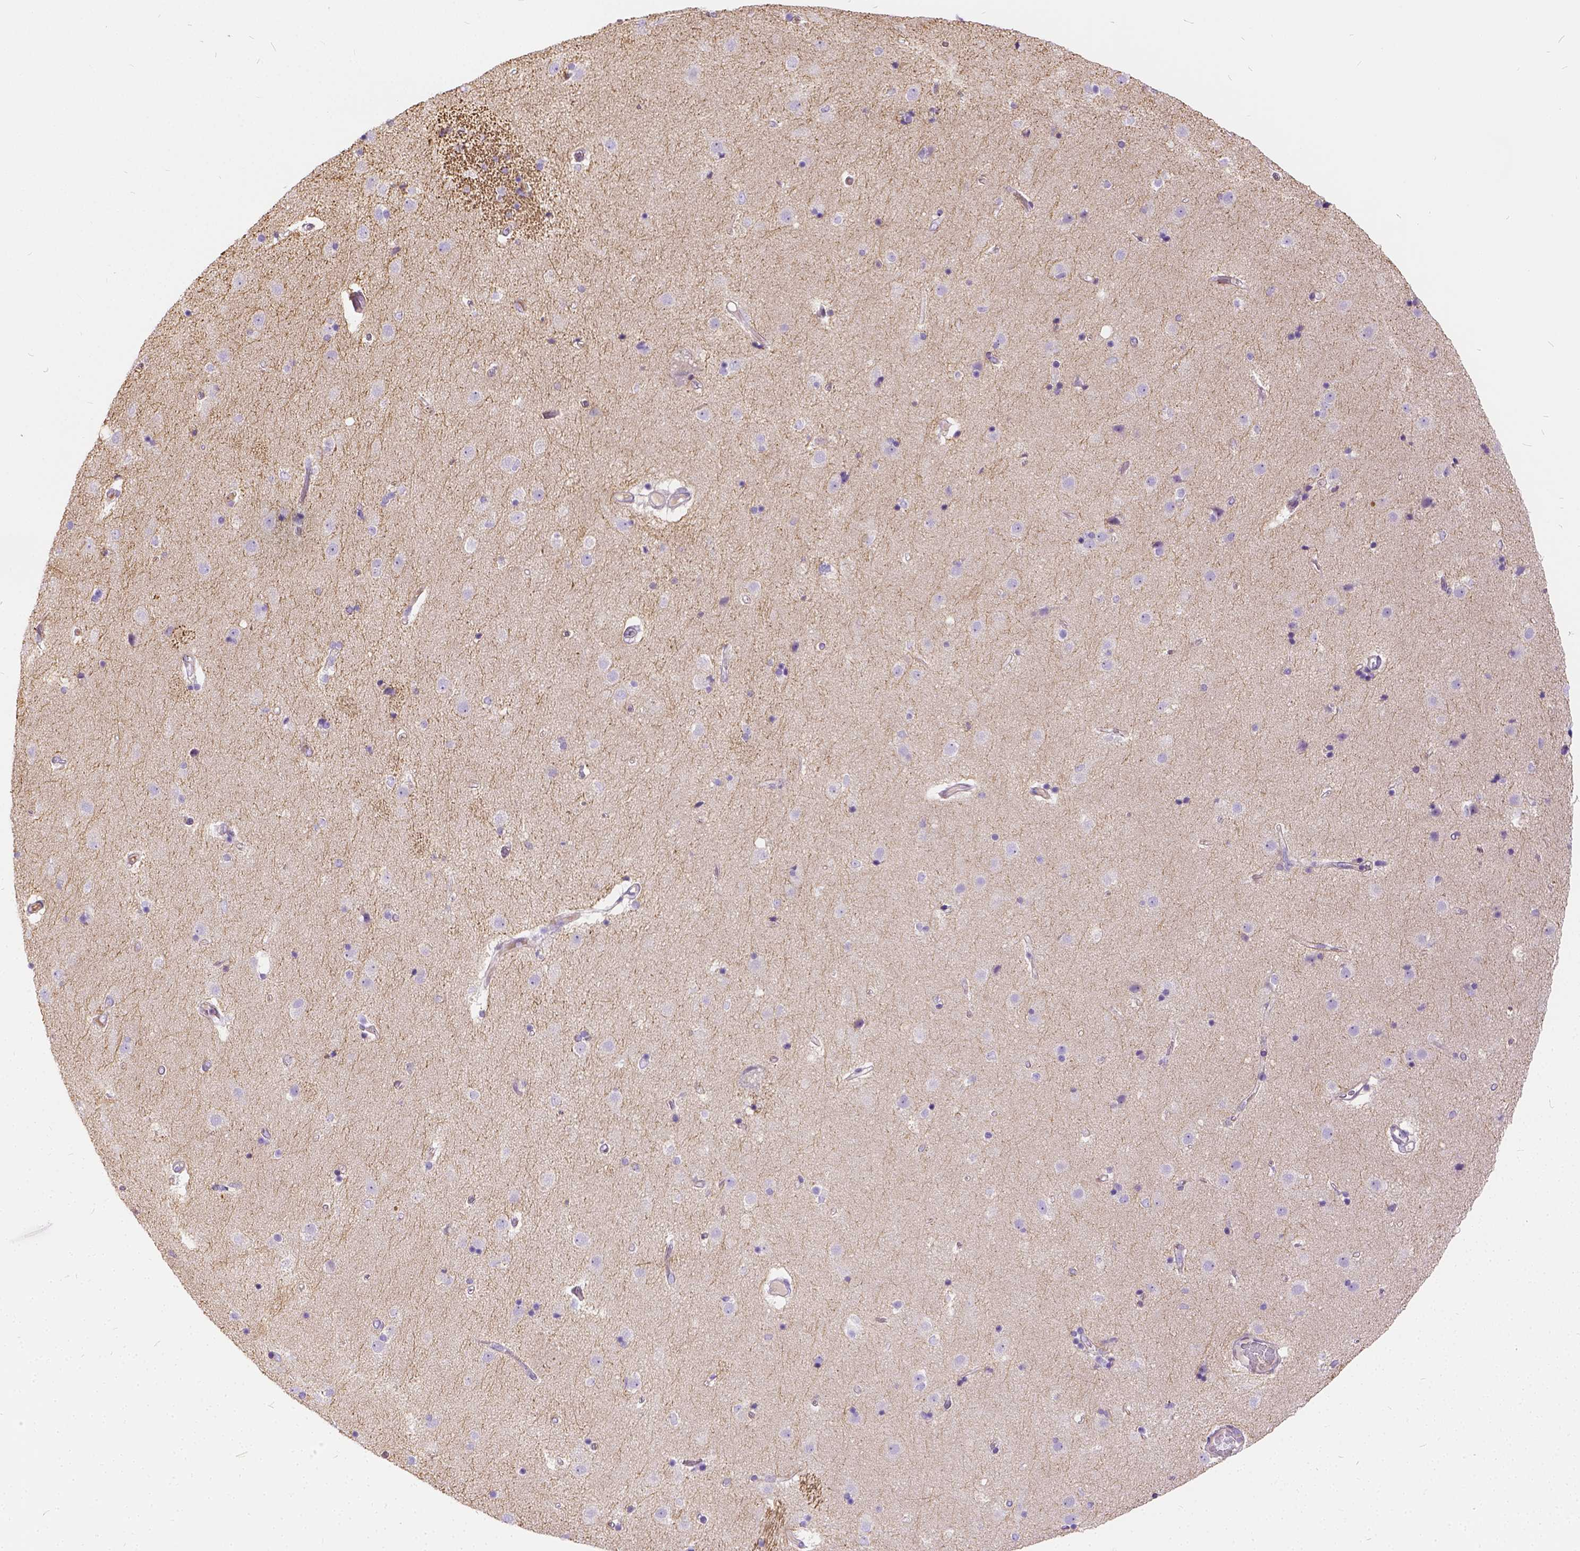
{"staining": {"intensity": "negative", "quantity": "none", "location": "none"}, "tissue": "caudate", "cell_type": "Glial cells", "image_type": "normal", "snomed": [{"axis": "morphology", "description": "Normal tissue, NOS"}, {"axis": "topography", "description": "Lateral ventricle wall"}], "caption": "The IHC image has no significant positivity in glial cells of caudate. (DAB (3,3'-diaminobenzidine) immunohistochemistry visualized using brightfield microscopy, high magnification).", "gene": "CADM4", "patient": {"sex": "female", "age": 71}}